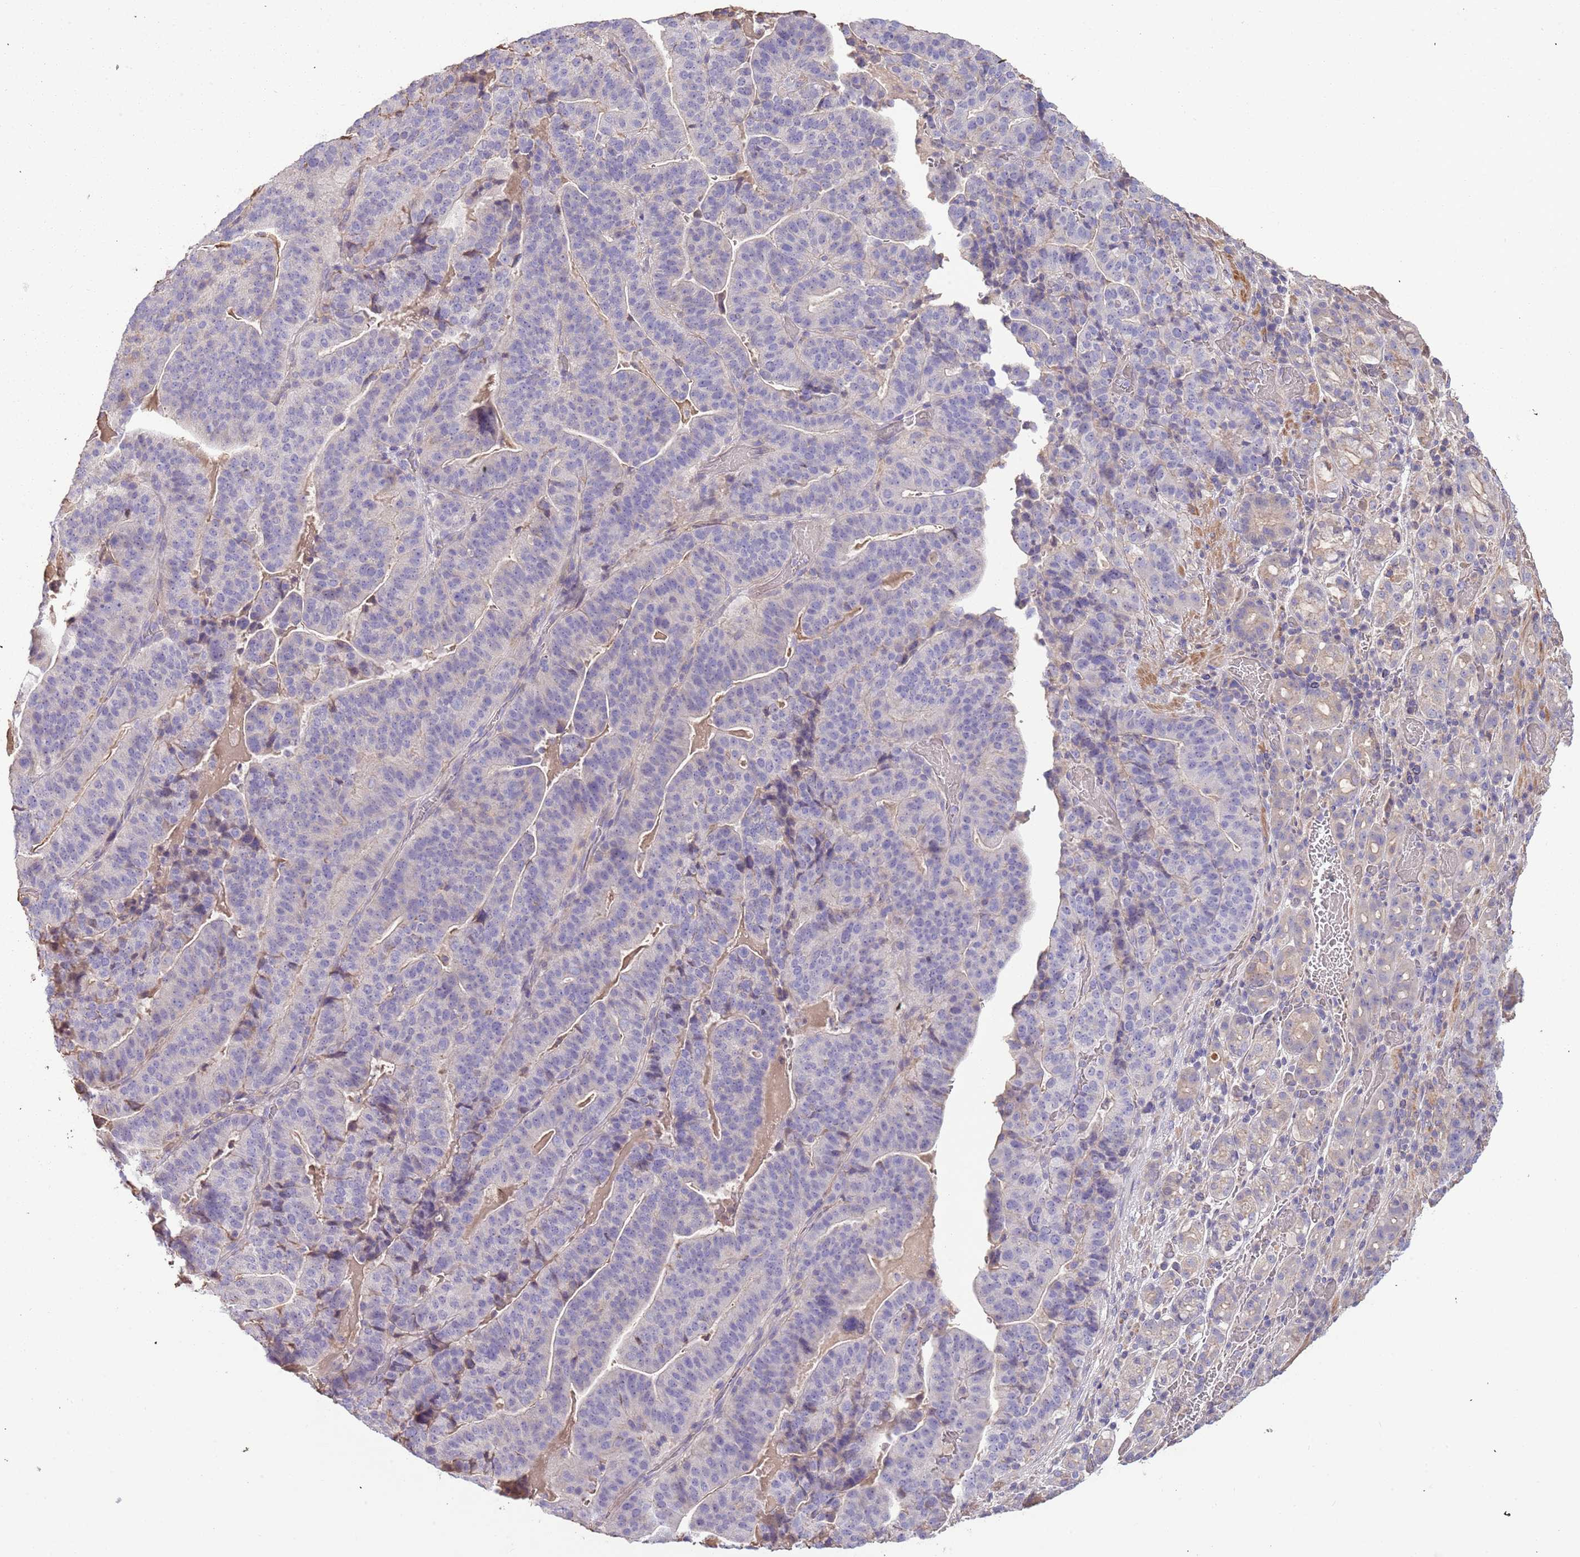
{"staining": {"intensity": "negative", "quantity": "none", "location": "none"}, "tissue": "stomach cancer", "cell_type": "Tumor cells", "image_type": "cancer", "snomed": [{"axis": "morphology", "description": "Adenocarcinoma, NOS"}, {"axis": "topography", "description": "Stomach"}], "caption": "Immunohistochemistry (IHC) of human stomach adenocarcinoma reveals no staining in tumor cells.", "gene": "FECH", "patient": {"sex": "male", "age": 48}}